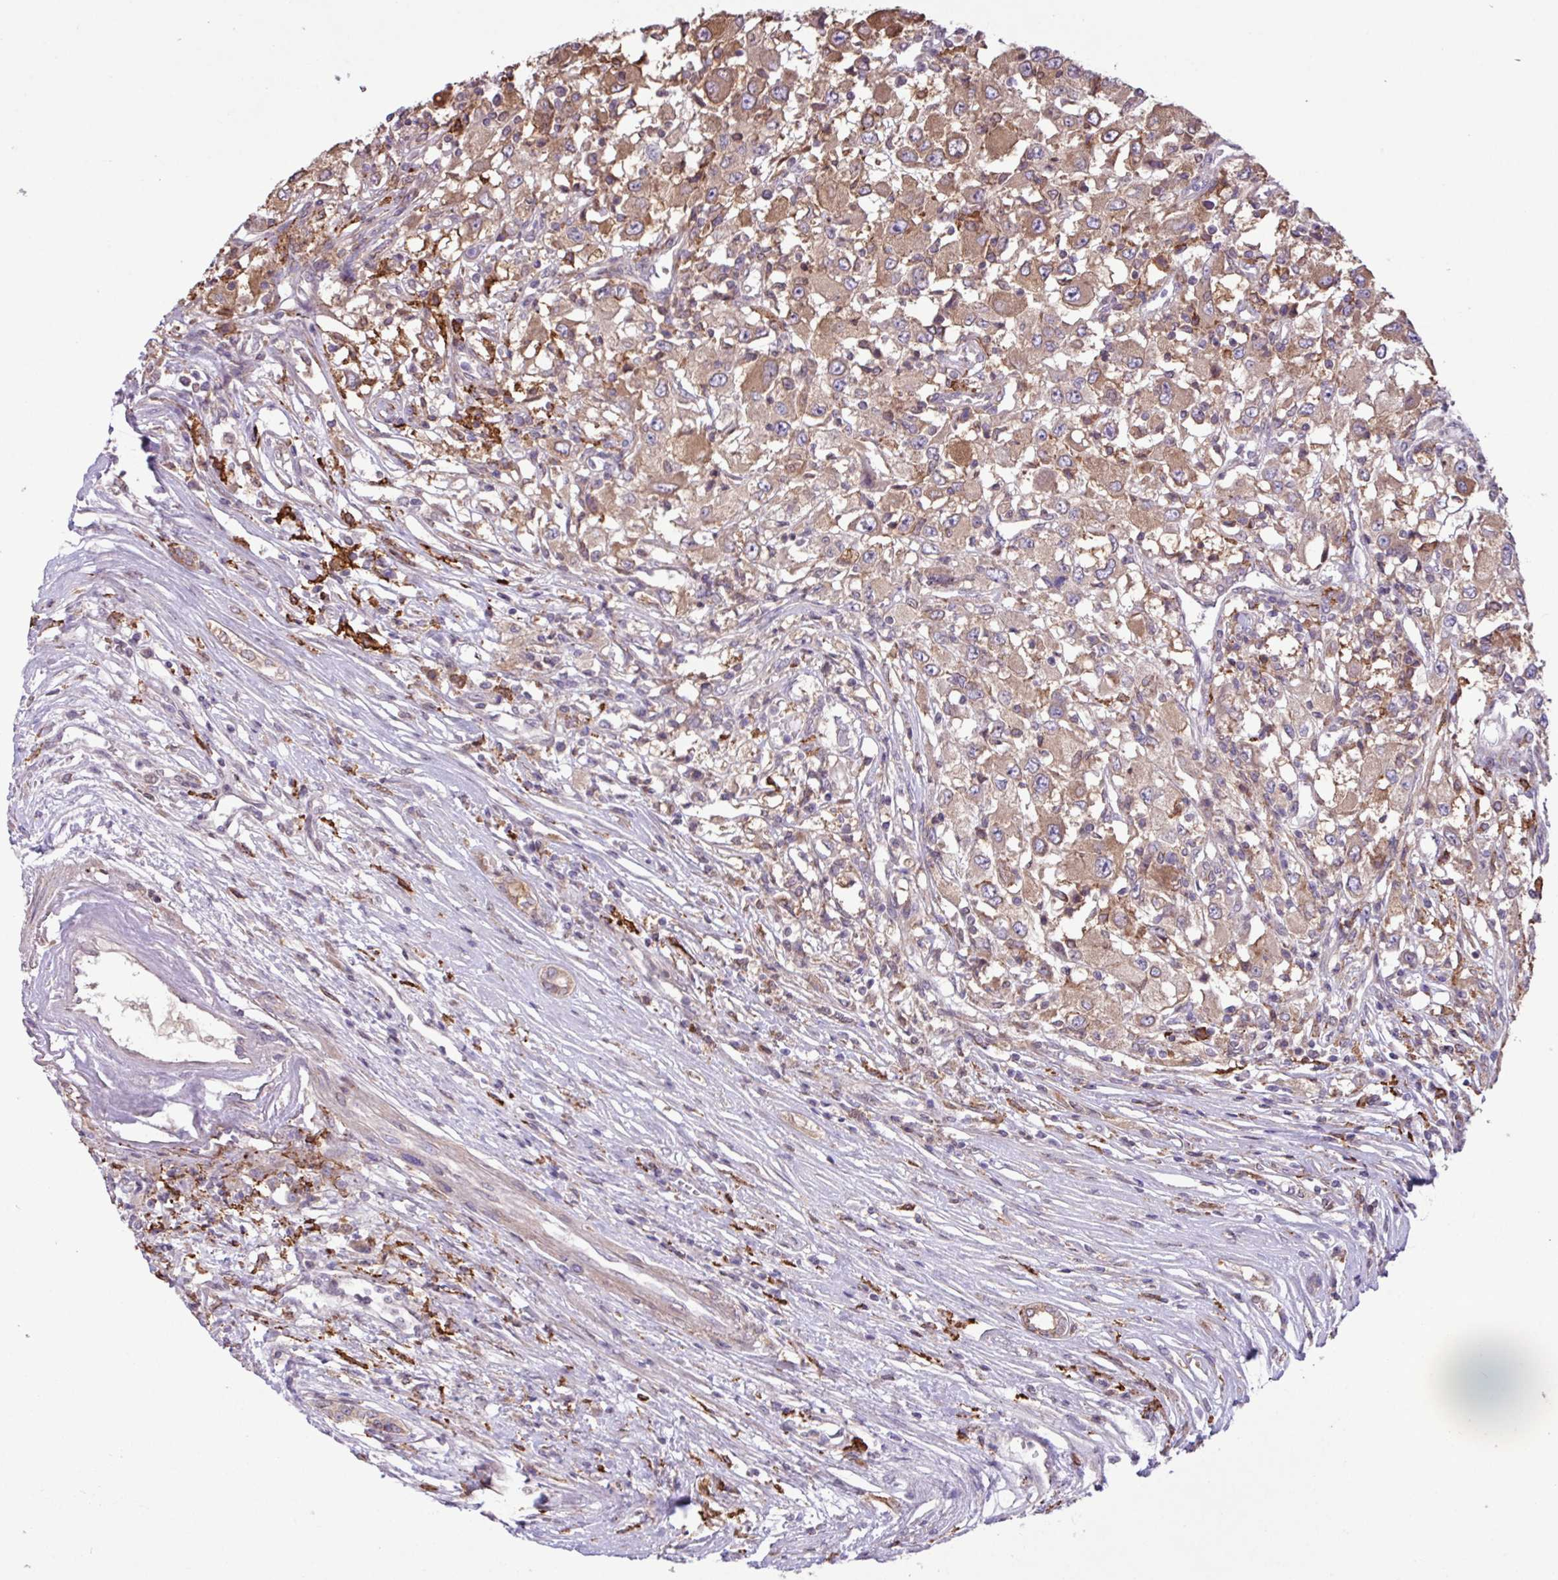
{"staining": {"intensity": "moderate", "quantity": ">75%", "location": "cytoplasmic/membranous"}, "tissue": "renal cancer", "cell_type": "Tumor cells", "image_type": "cancer", "snomed": [{"axis": "morphology", "description": "Adenocarcinoma, NOS"}, {"axis": "topography", "description": "Kidney"}], "caption": "Adenocarcinoma (renal) was stained to show a protein in brown. There is medium levels of moderate cytoplasmic/membranous staining in approximately >75% of tumor cells.", "gene": "ARHGEF25", "patient": {"sex": "female", "age": 67}}